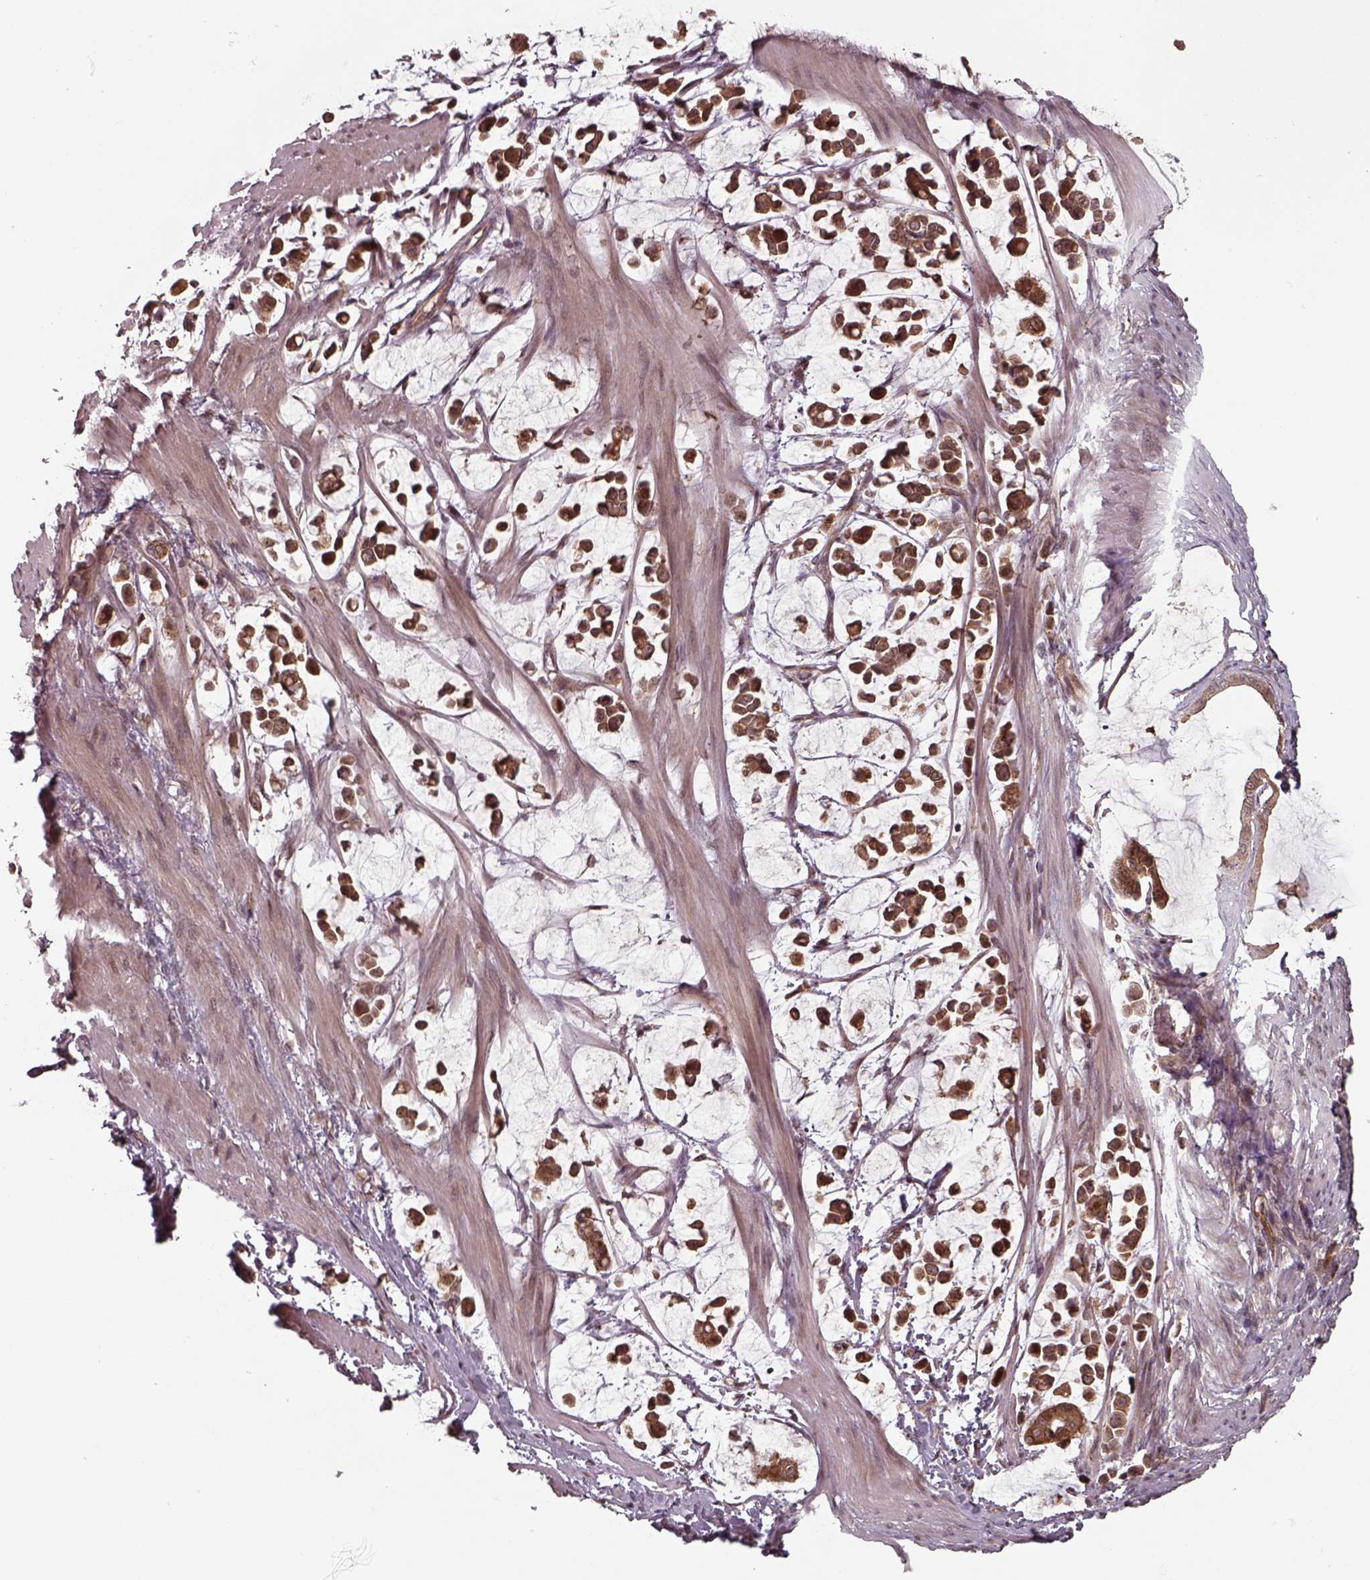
{"staining": {"intensity": "strong", "quantity": "25%-75%", "location": "cytoplasmic/membranous"}, "tissue": "stomach cancer", "cell_type": "Tumor cells", "image_type": "cancer", "snomed": [{"axis": "morphology", "description": "Adenocarcinoma, NOS"}, {"axis": "topography", "description": "Stomach"}], "caption": "DAB (3,3'-diaminobenzidine) immunohistochemical staining of stomach cancer (adenocarcinoma) reveals strong cytoplasmic/membranous protein staining in approximately 25%-75% of tumor cells. (IHC, brightfield microscopy, high magnification).", "gene": "CHMP3", "patient": {"sex": "male", "age": 82}}